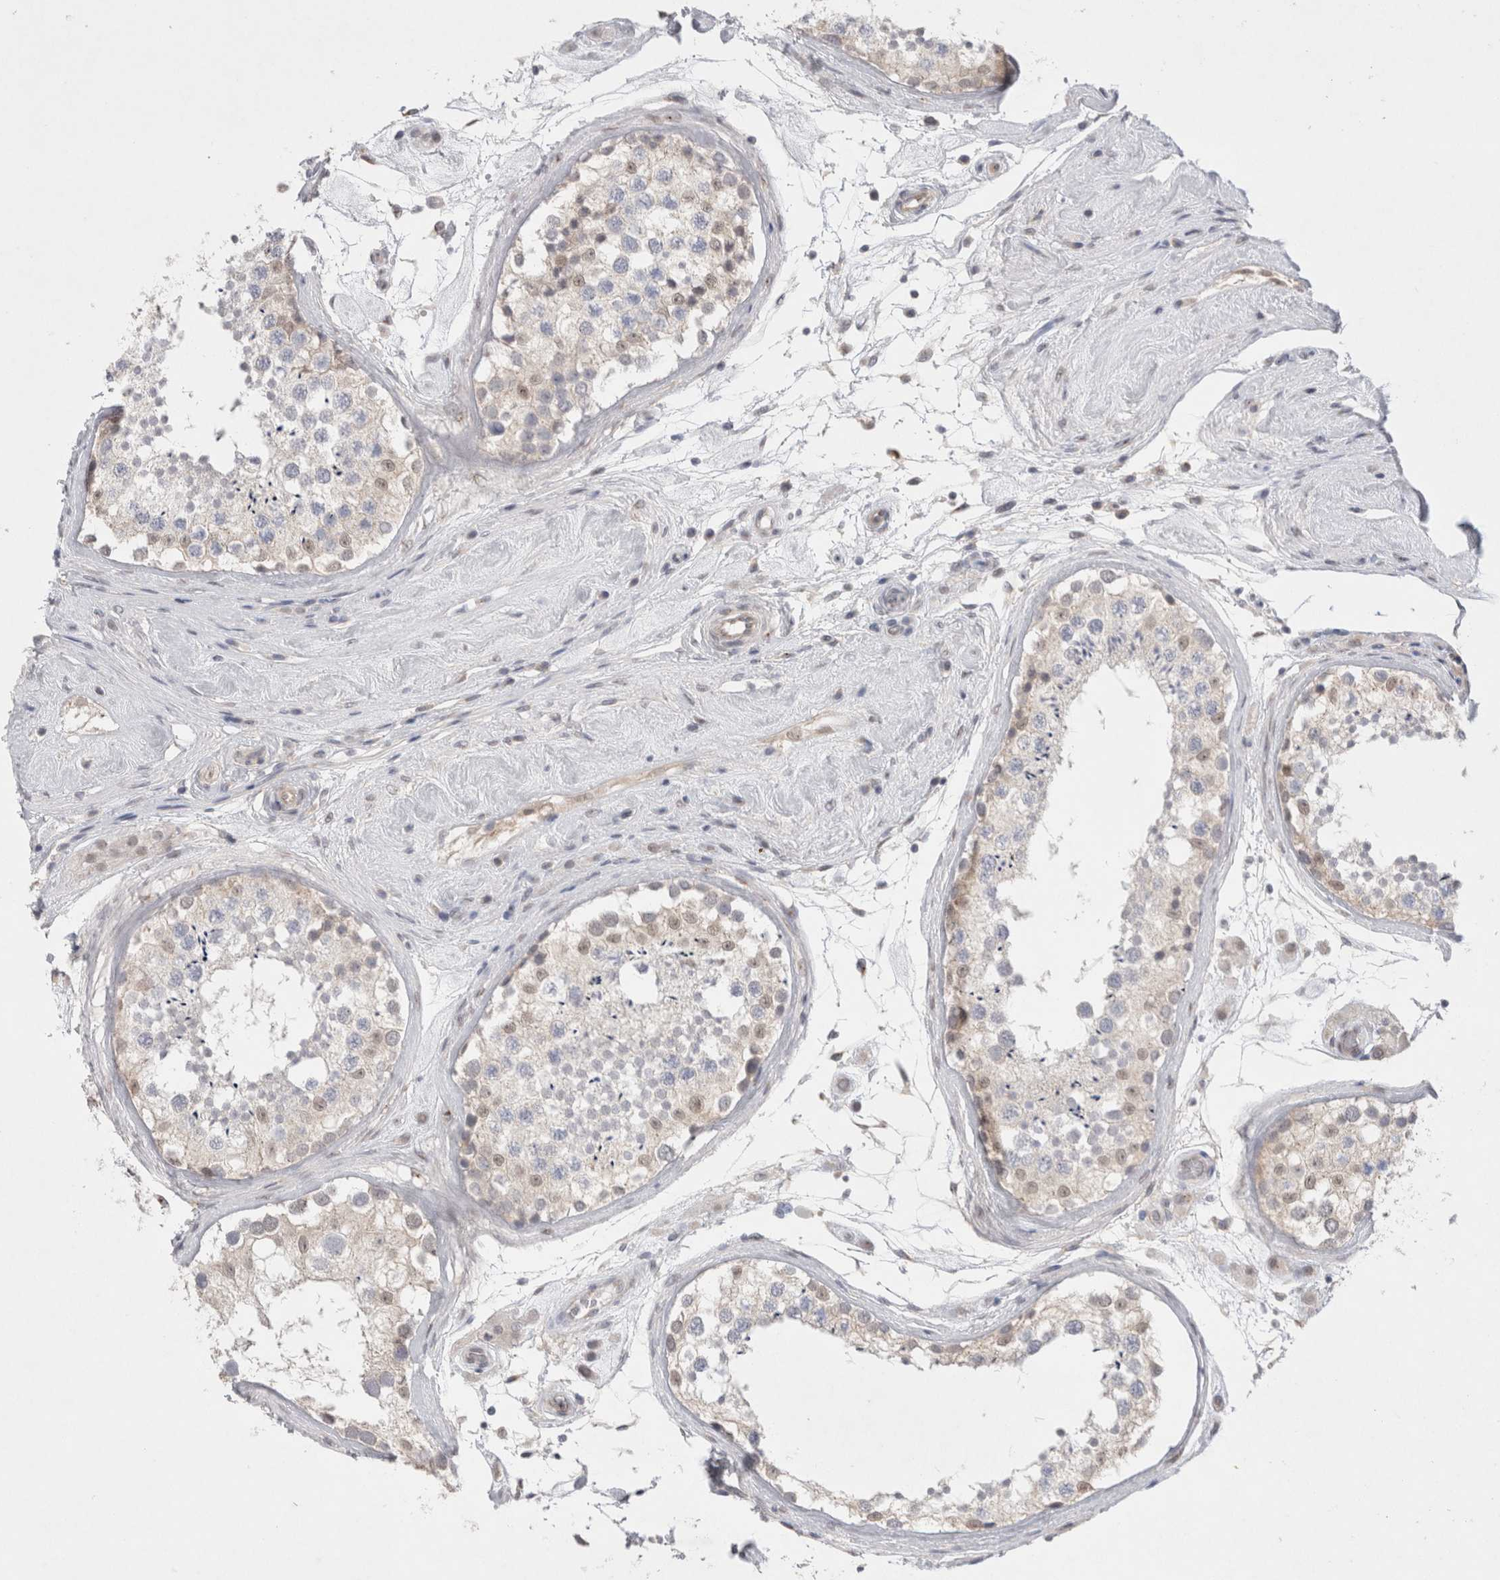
{"staining": {"intensity": "weak", "quantity": "<25%", "location": "cytoplasmic/membranous"}, "tissue": "testis", "cell_type": "Cells in seminiferous ducts", "image_type": "normal", "snomed": [{"axis": "morphology", "description": "Normal tissue, NOS"}, {"axis": "topography", "description": "Testis"}], "caption": "Immunohistochemistry (IHC) photomicrograph of unremarkable human testis stained for a protein (brown), which displays no expression in cells in seminiferous ducts. (DAB immunohistochemistry (IHC) with hematoxylin counter stain).", "gene": "BICD2", "patient": {"sex": "male", "age": 46}}